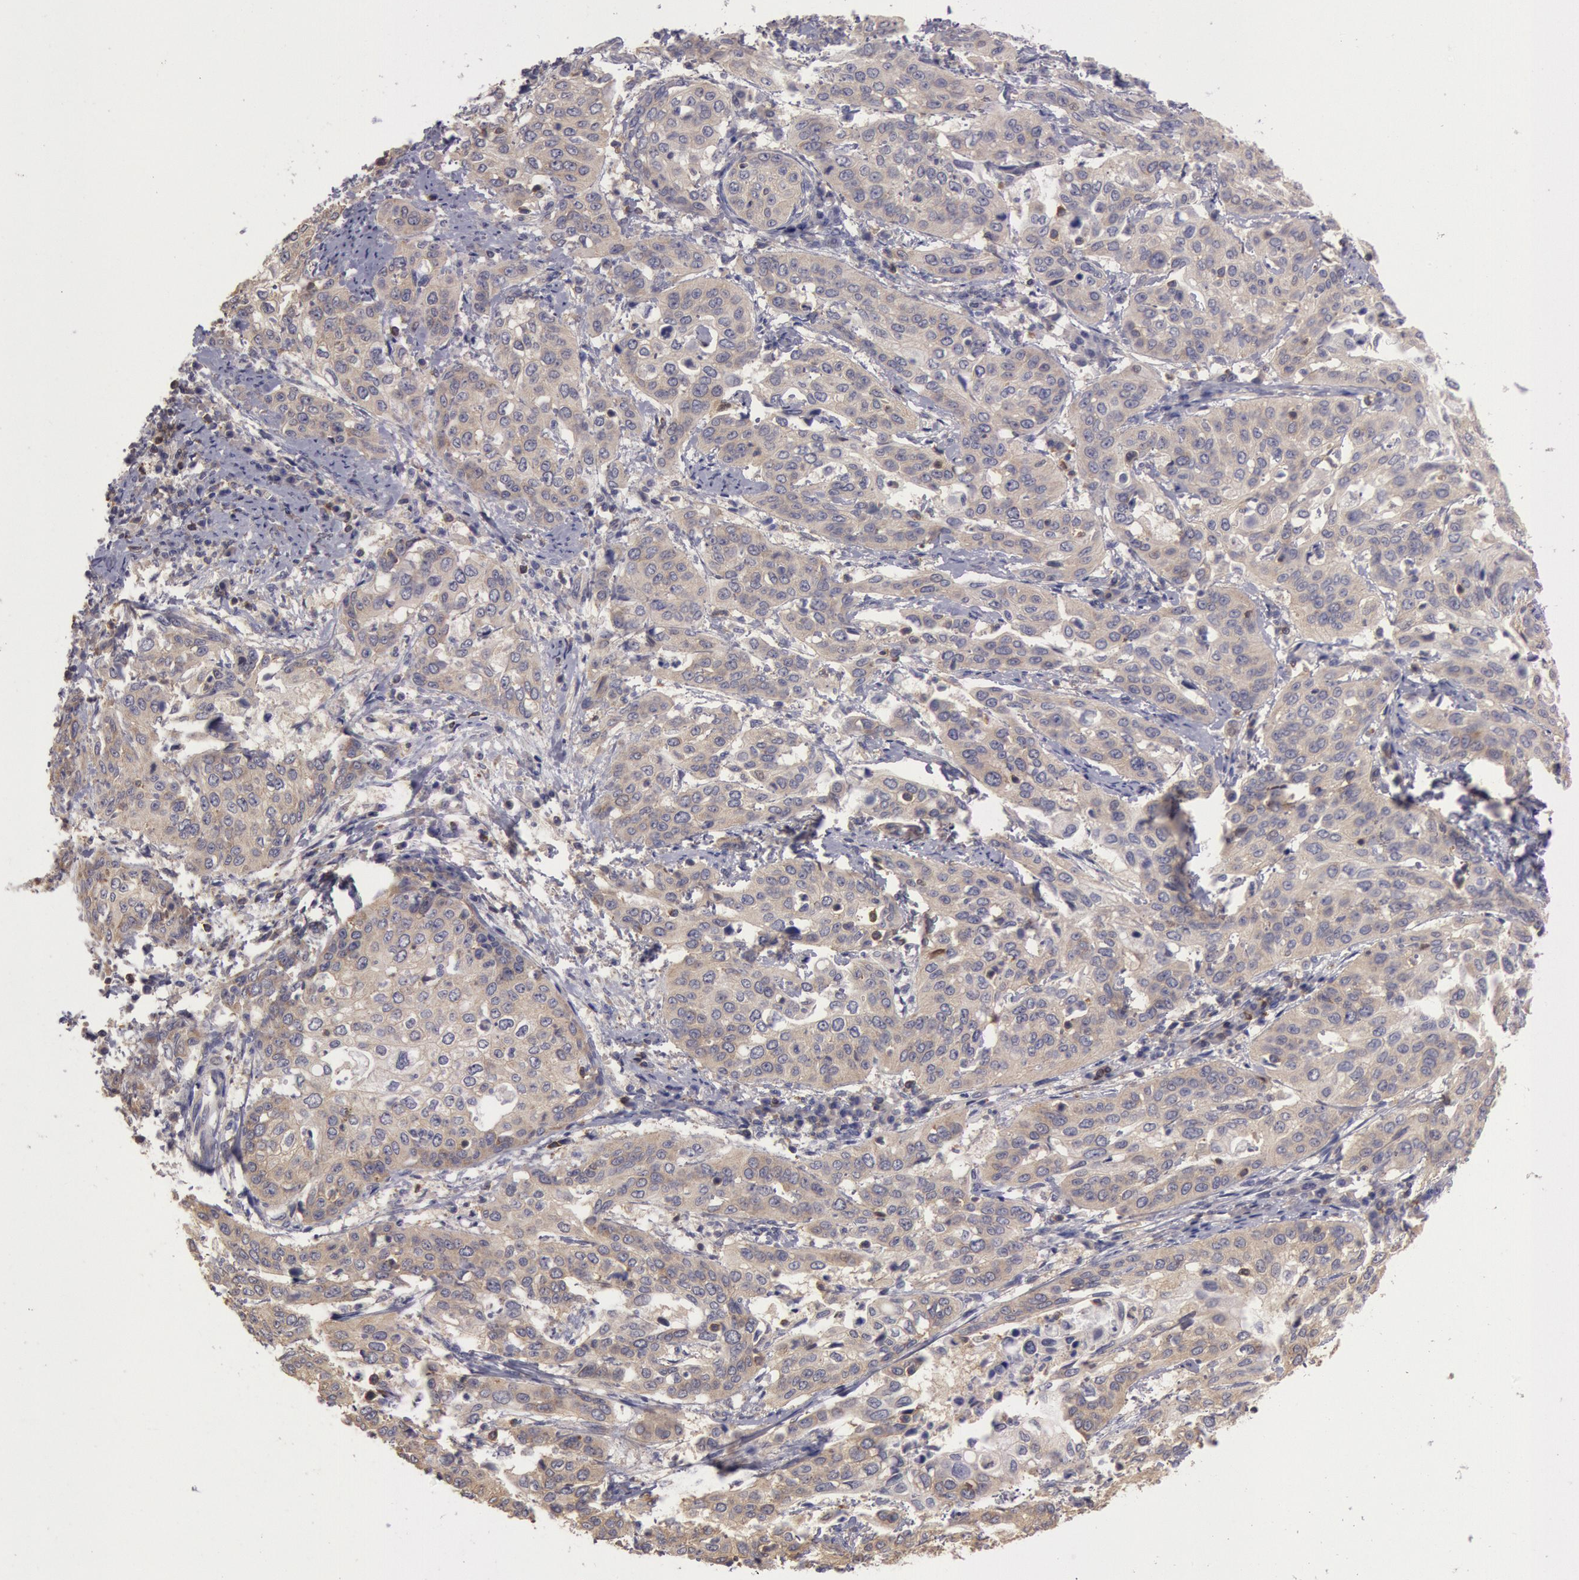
{"staining": {"intensity": "weak", "quantity": ">75%", "location": "cytoplasmic/membranous"}, "tissue": "cervical cancer", "cell_type": "Tumor cells", "image_type": "cancer", "snomed": [{"axis": "morphology", "description": "Squamous cell carcinoma, NOS"}, {"axis": "topography", "description": "Cervix"}], "caption": "IHC image of neoplastic tissue: cervical cancer (squamous cell carcinoma) stained using immunohistochemistry (IHC) displays low levels of weak protein expression localized specifically in the cytoplasmic/membranous of tumor cells, appearing as a cytoplasmic/membranous brown color.", "gene": "NMT2", "patient": {"sex": "female", "age": 41}}